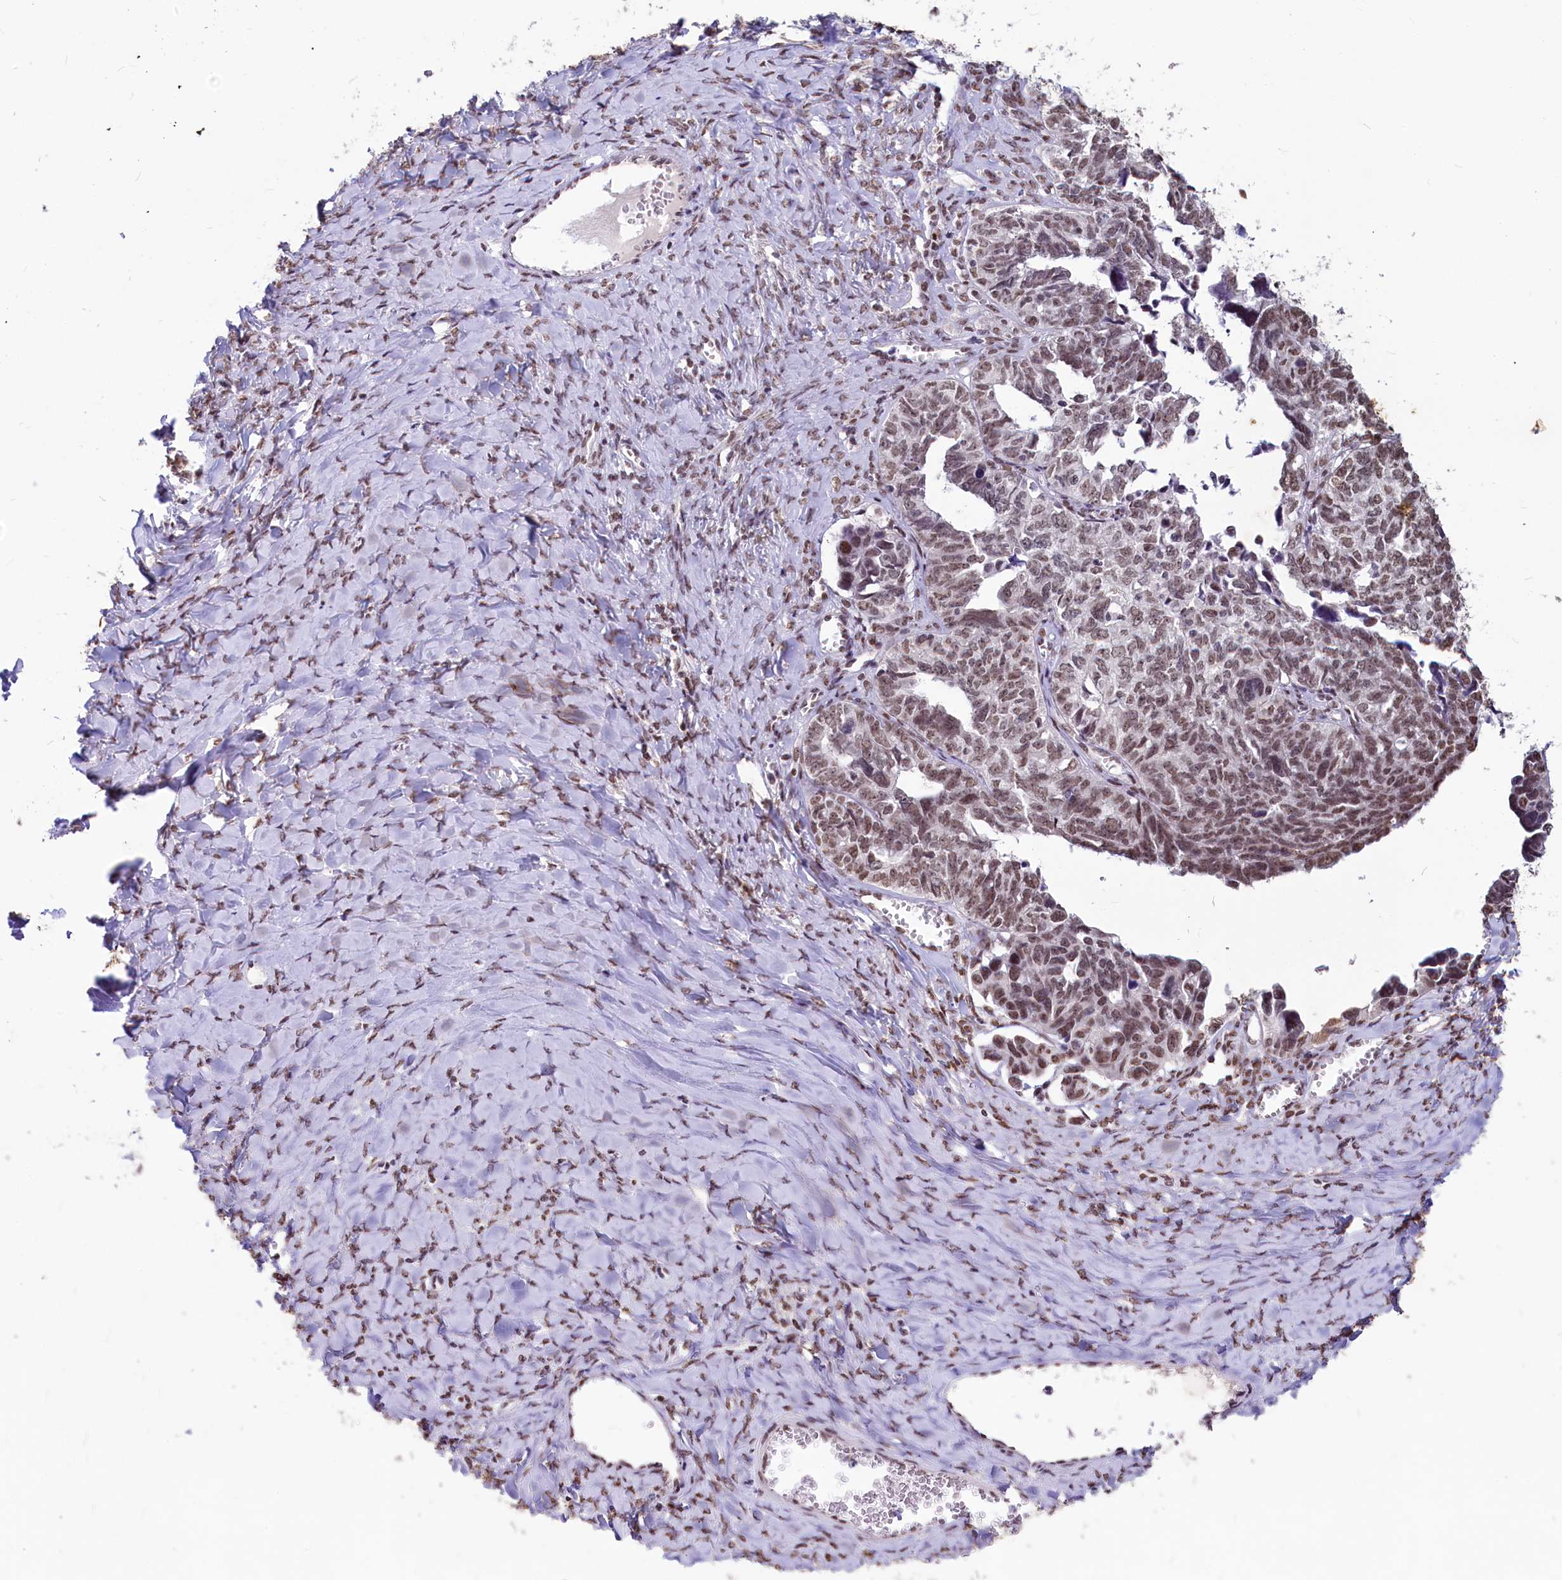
{"staining": {"intensity": "moderate", "quantity": ">75%", "location": "nuclear"}, "tissue": "ovarian cancer", "cell_type": "Tumor cells", "image_type": "cancer", "snomed": [{"axis": "morphology", "description": "Cystadenocarcinoma, serous, NOS"}, {"axis": "topography", "description": "Ovary"}], "caption": "Ovarian cancer stained for a protein (brown) displays moderate nuclear positive positivity in approximately >75% of tumor cells.", "gene": "PARPBP", "patient": {"sex": "female", "age": 79}}